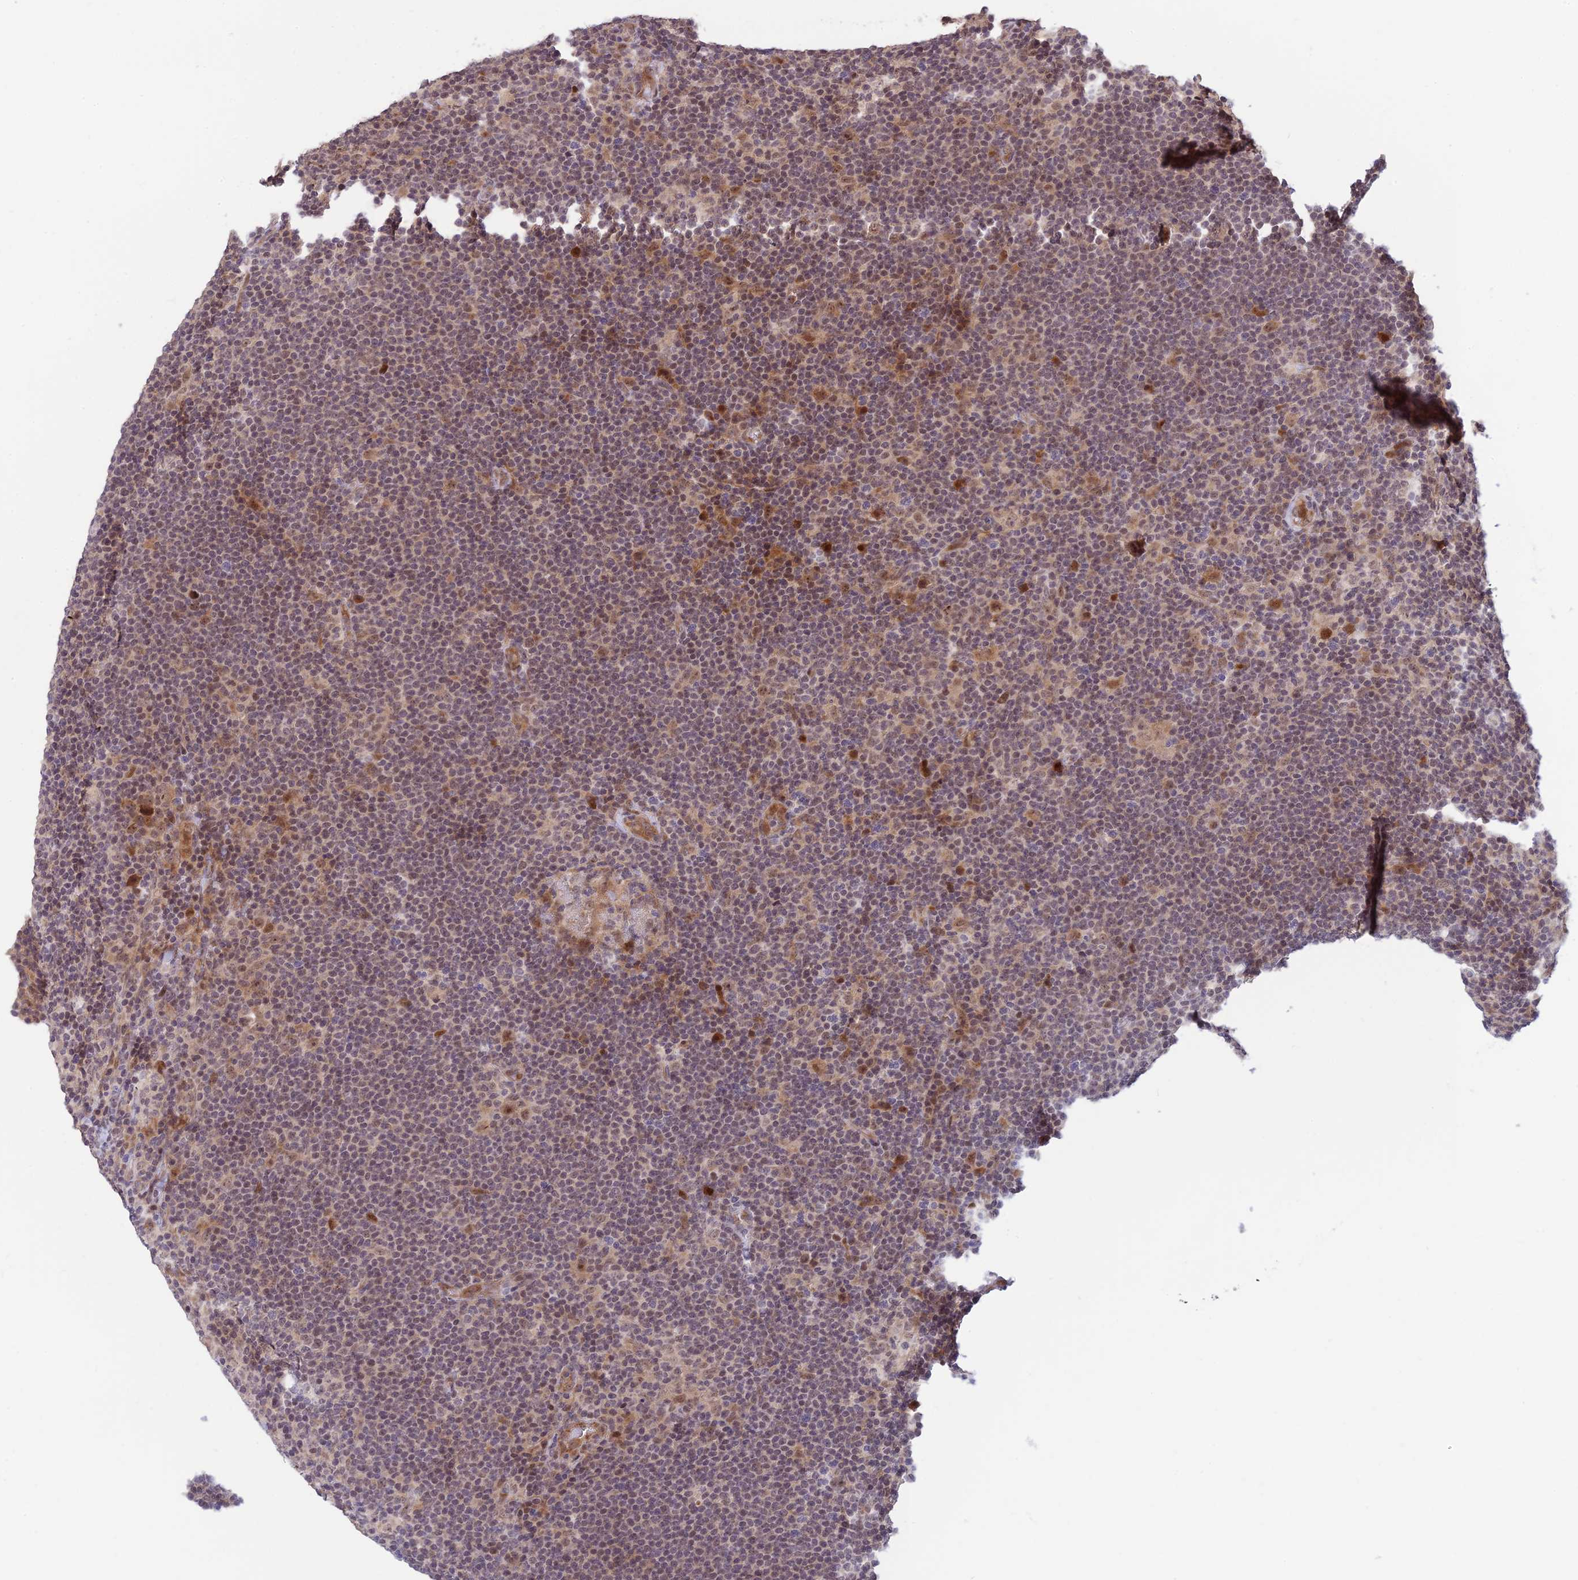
{"staining": {"intensity": "weak", "quantity": "25%-75%", "location": "nuclear"}, "tissue": "lymphoma", "cell_type": "Tumor cells", "image_type": "cancer", "snomed": [{"axis": "morphology", "description": "Hodgkin's disease, NOS"}, {"axis": "topography", "description": "Lymph node"}], "caption": "The histopathology image shows staining of lymphoma, revealing weak nuclear protein positivity (brown color) within tumor cells. The protein is stained brown, and the nuclei are stained in blue (DAB (3,3'-diaminobenzidine) IHC with brightfield microscopy, high magnification).", "gene": "ASPDH", "patient": {"sex": "female", "age": 57}}